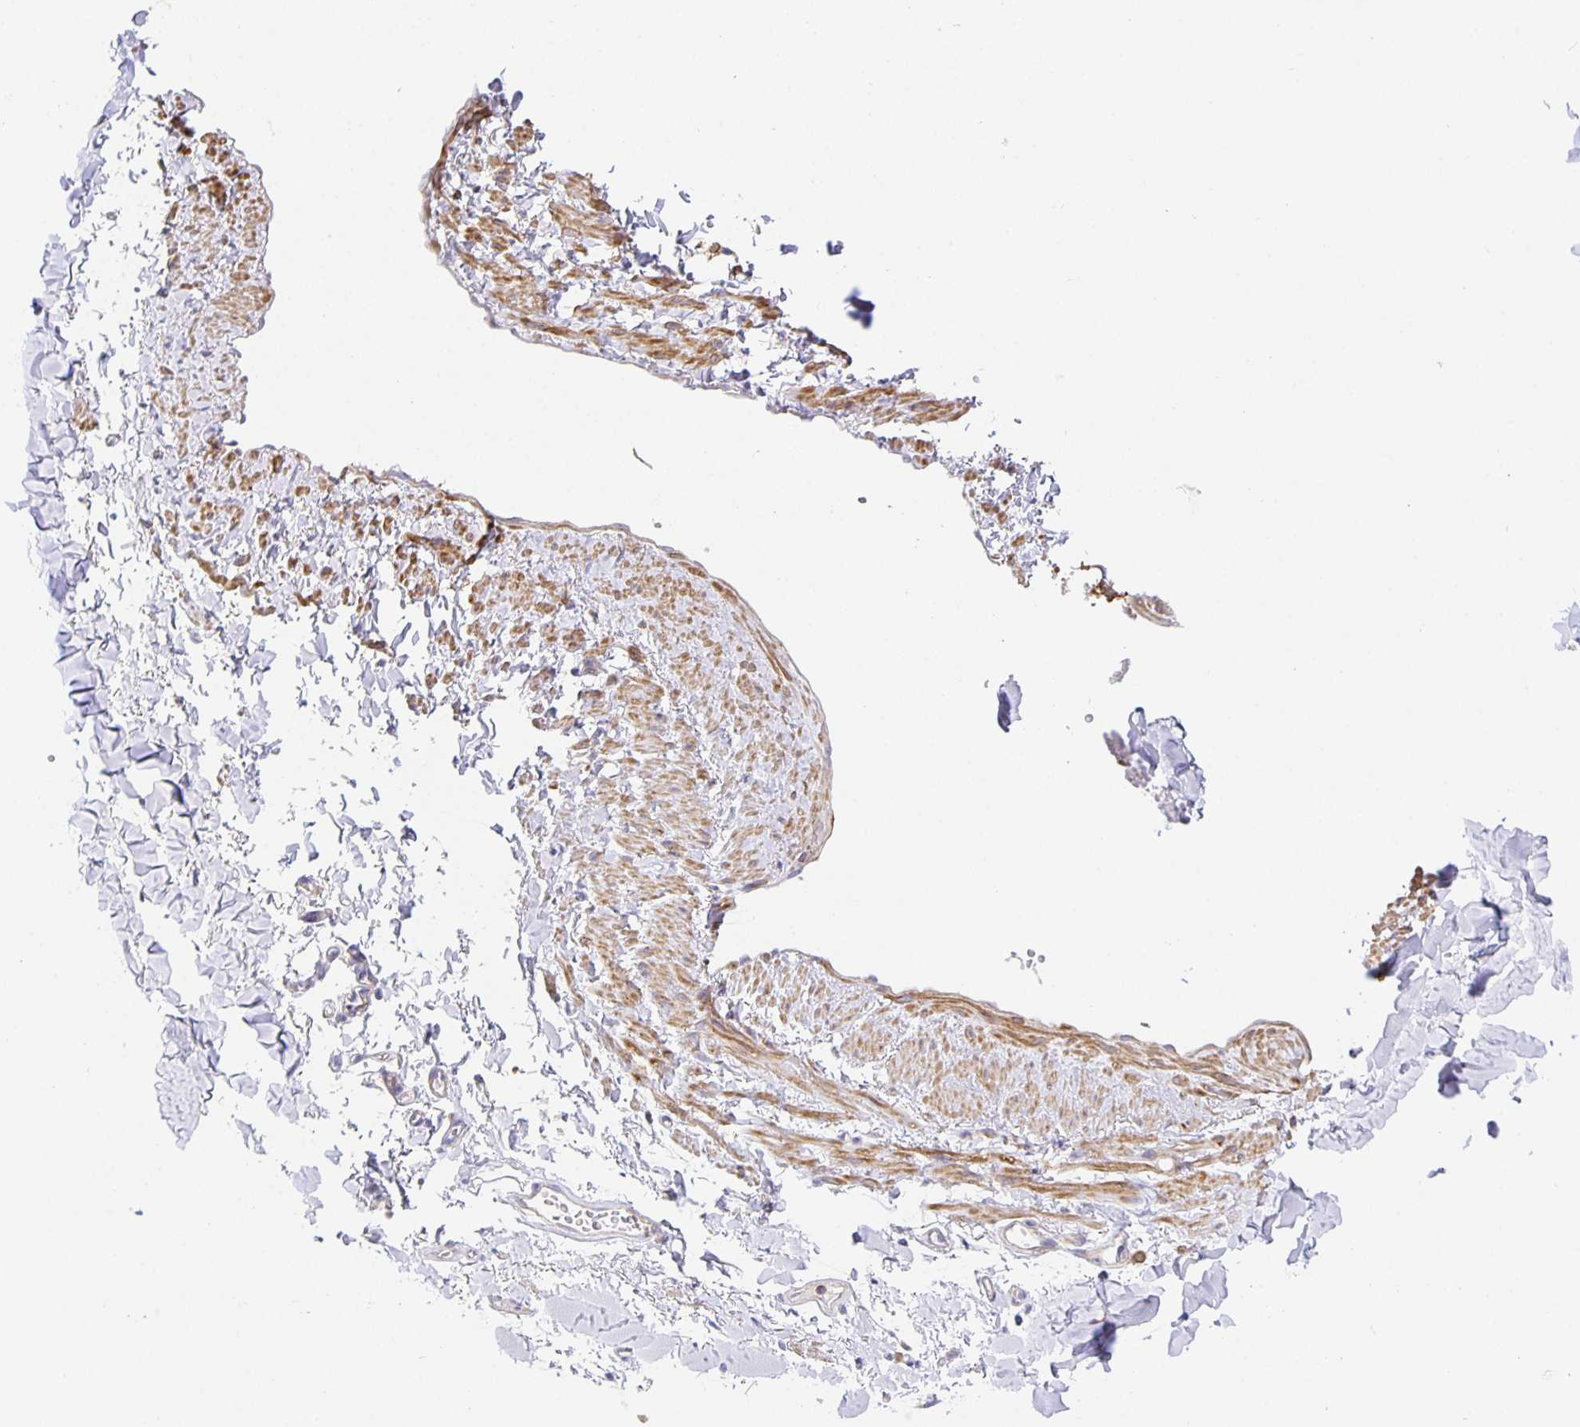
{"staining": {"intensity": "negative", "quantity": "none", "location": "none"}, "tissue": "adipose tissue", "cell_type": "Adipocytes", "image_type": "normal", "snomed": [{"axis": "morphology", "description": "Normal tissue, NOS"}, {"axis": "topography", "description": "Vulva"}, {"axis": "topography", "description": "Peripheral nerve tissue"}], "caption": "High power microscopy photomicrograph of an IHC image of unremarkable adipose tissue, revealing no significant expression in adipocytes. (Stains: DAB (3,3'-diaminobenzidine) immunohistochemistry (IHC) with hematoxylin counter stain, Microscopy: brightfield microscopy at high magnification).", "gene": "FLRT3", "patient": {"sex": "female", "age": 66}}